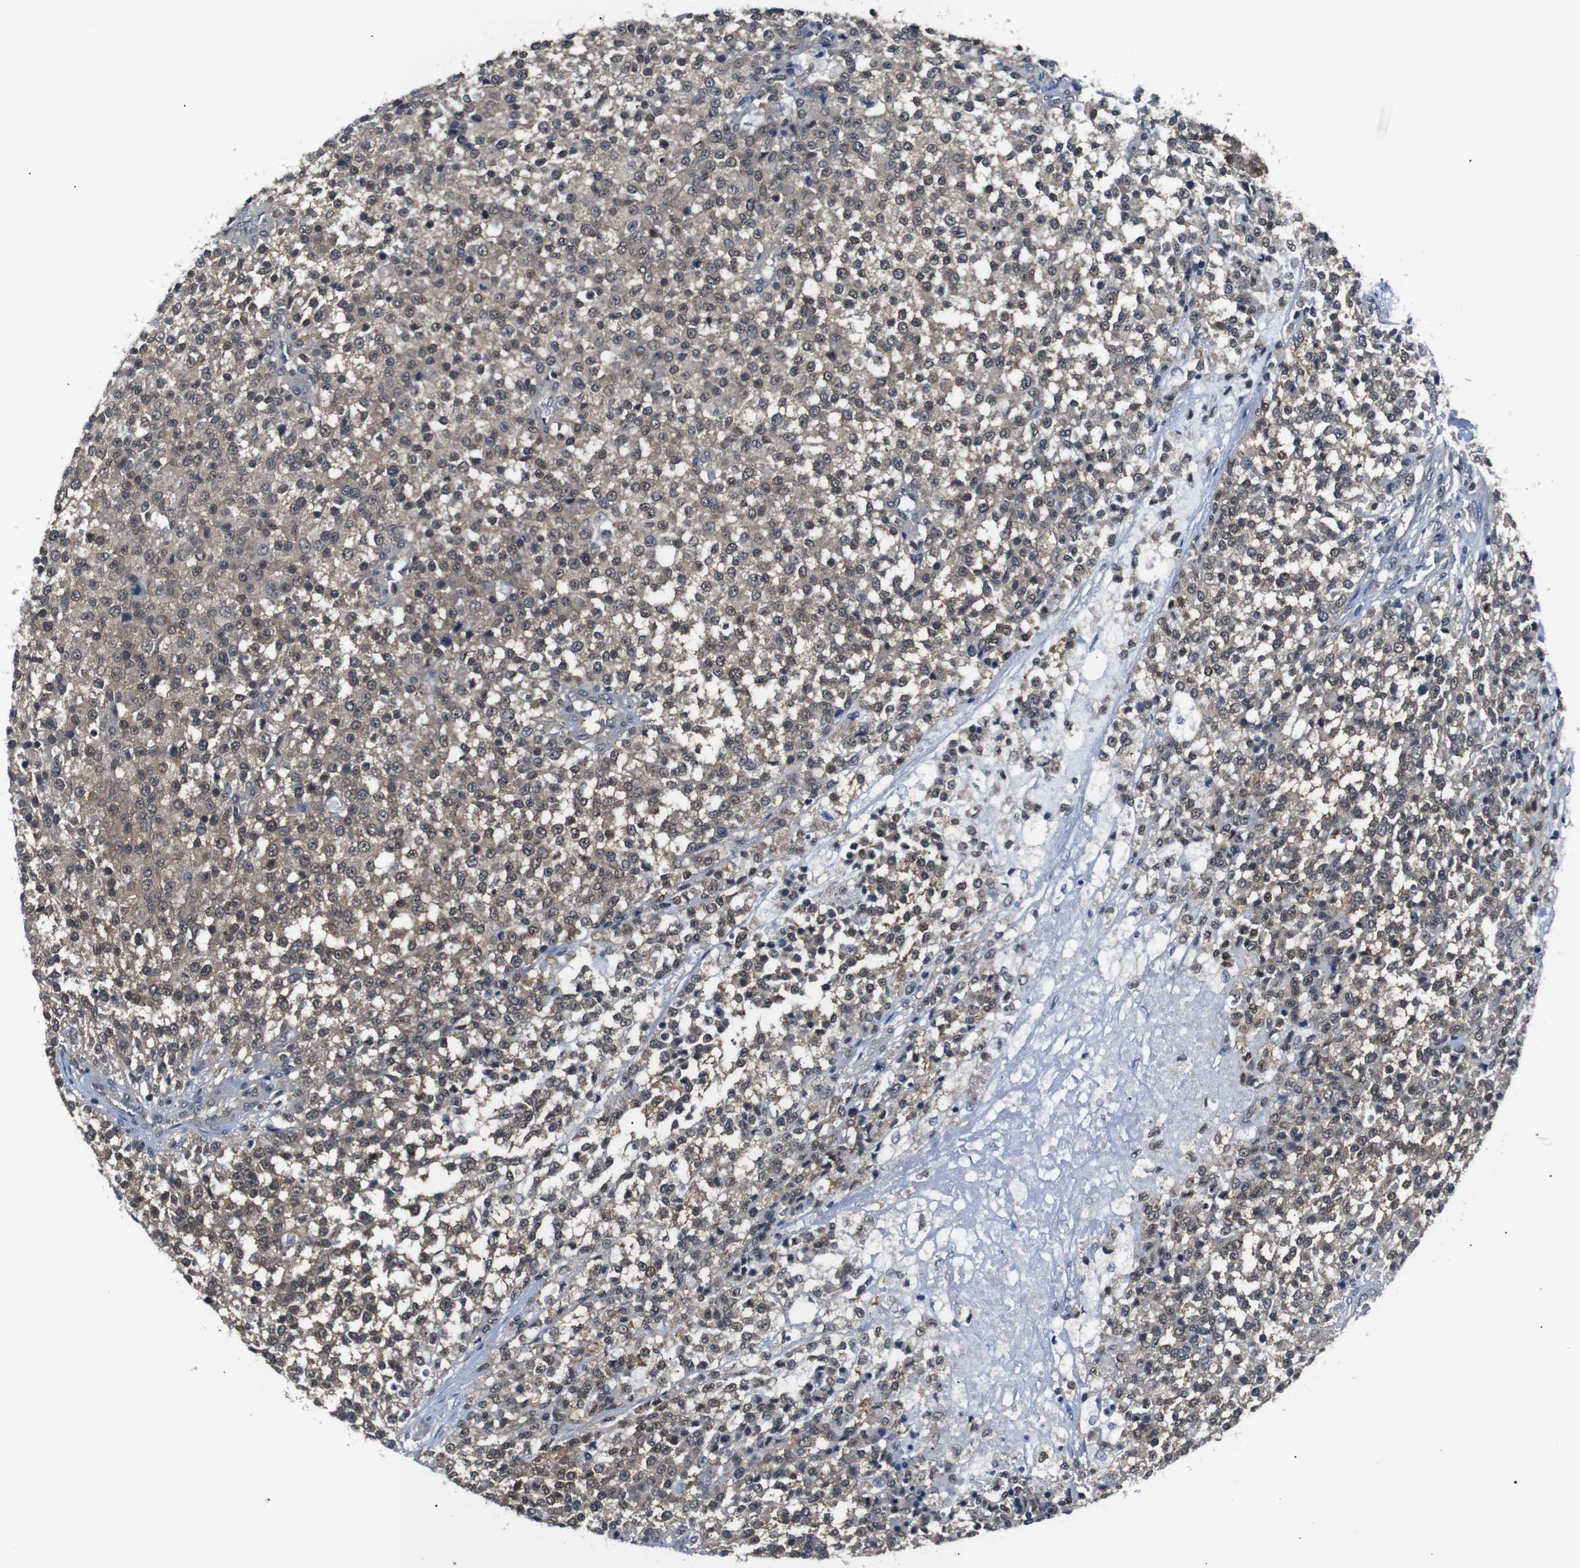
{"staining": {"intensity": "weak", "quantity": ">75%", "location": "cytoplasmic/membranous"}, "tissue": "testis cancer", "cell_type": "Tumor cells", "image_type": "cancer", "snomed": [{"axis": "morphology", "description": "Seminoma, NOS"}, {"axis": "topography", "description": "Testis"}], "caption": "Tumor cells demonstrate low levels of weak cytoplasmic/membranous expression in approximately >75% of cells in testis cancer.", "gene": "UBXN1", "patient": {"sex": "male", "age": 59}}